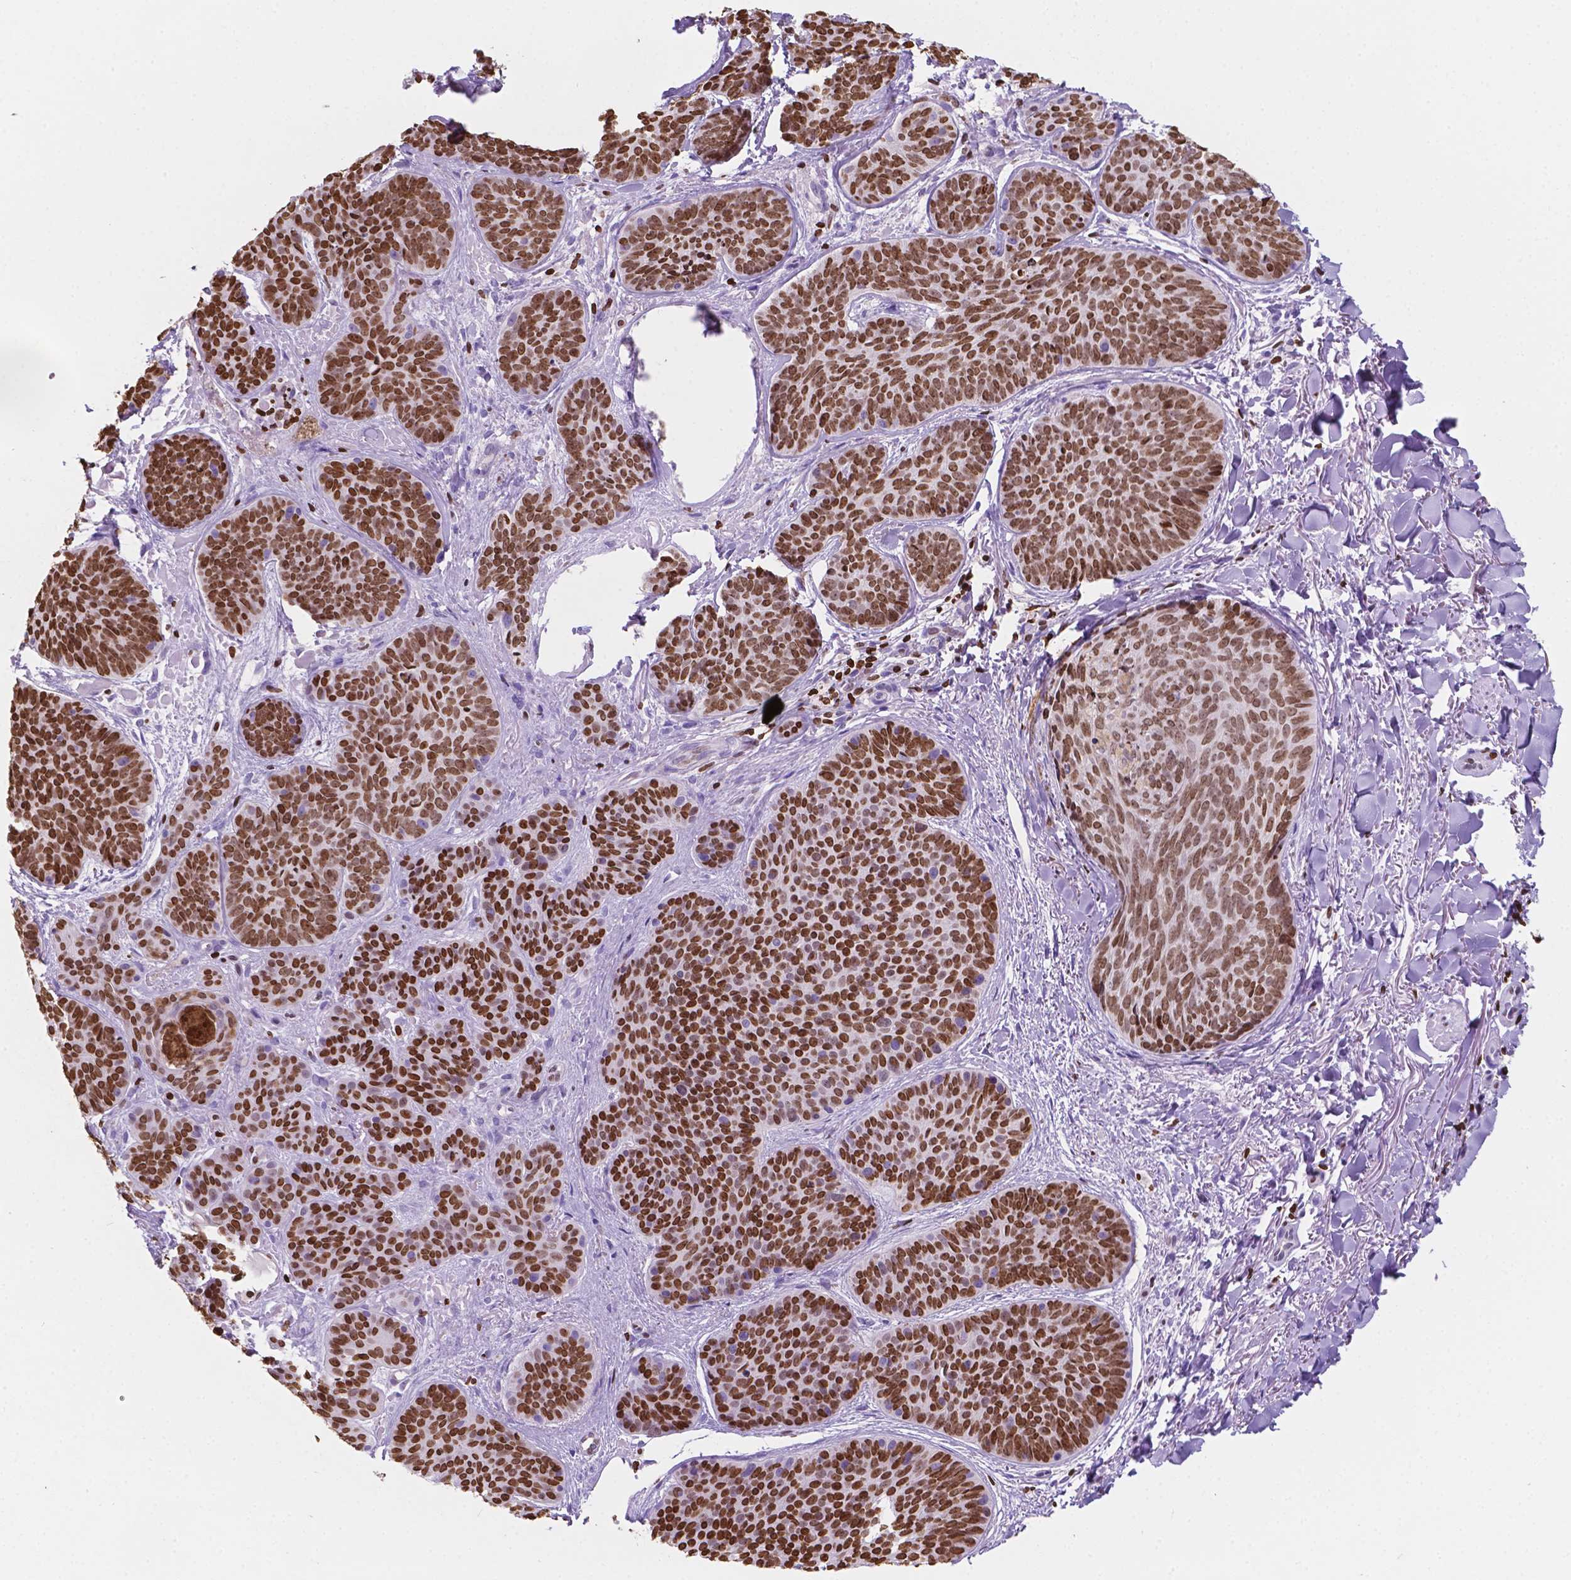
{"staining": {"intensity": "strong", "quantity": ">75%", "location": "nuclear"}, "tissue": "skin cancer", "cell_type": "Tumor cells", "image_type": "cancer", "snomed": [{"axis": "morphology", "description": "Basal cell carcinoma"}, {"axis": "topography", "description": "Skin"}], "caption": "The photomicrograph displays a brown stain indicating the presence of a protein in the nuclear of tumor cells in basal cell carcinoma (skin).", "gene": "CBY3", "patient": {"sex": "female", "age": 82}}